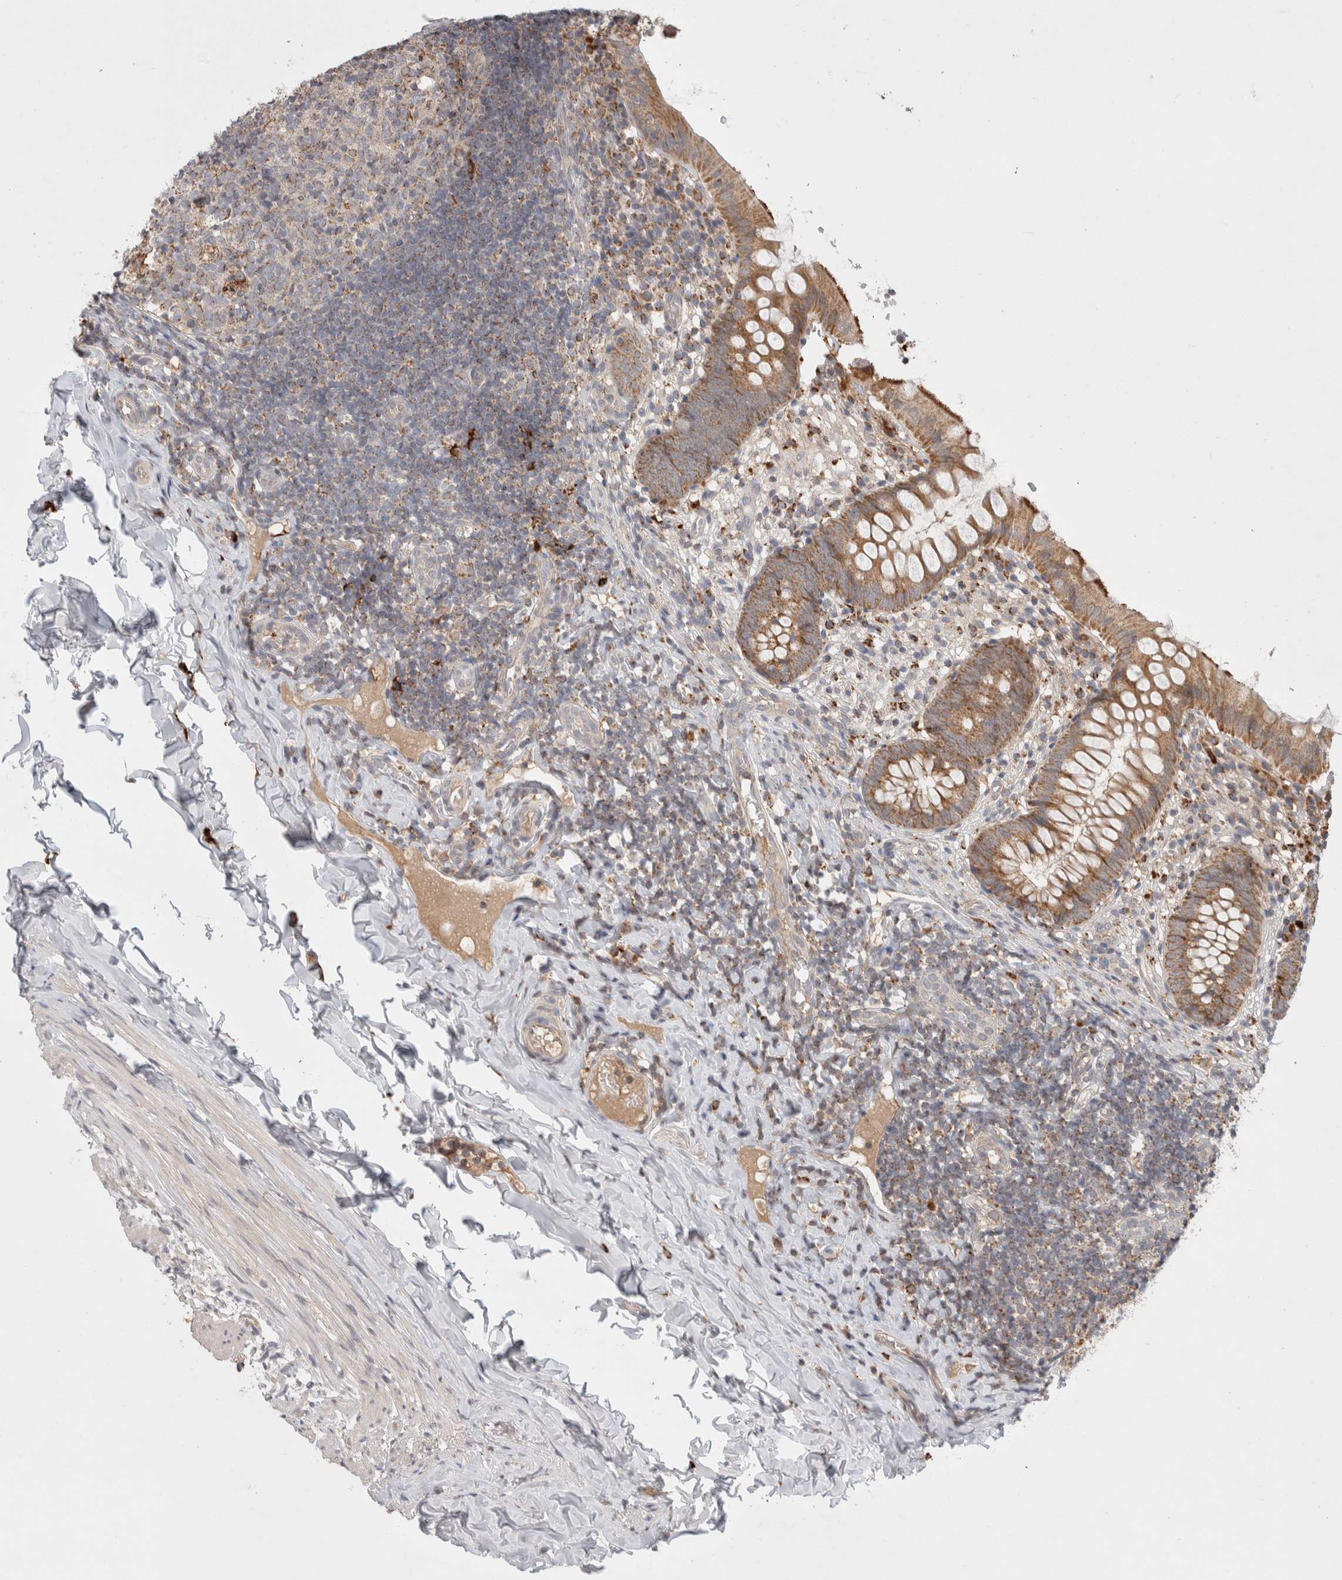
{"staining": {"intensity": "moderate", "quantity": ">75%", "location": "cytoplasmic/membranous"}, "tissue": "appendix", "cell_type": "Glandular cells", "image_type": "normal", "snomed": [{"axis": "morphology", "description": "Normal tissue, NOS"}, {"axis": "topography", "description": "Appendix"}], "caption": "Immunohistochemical staining of benign human appendix shows medium levels of moderate cytoplasmic/membranous expression in about >75% of glandular cells.", "gene": "HROB", "patient": {"sex": "male", "age": 8}}